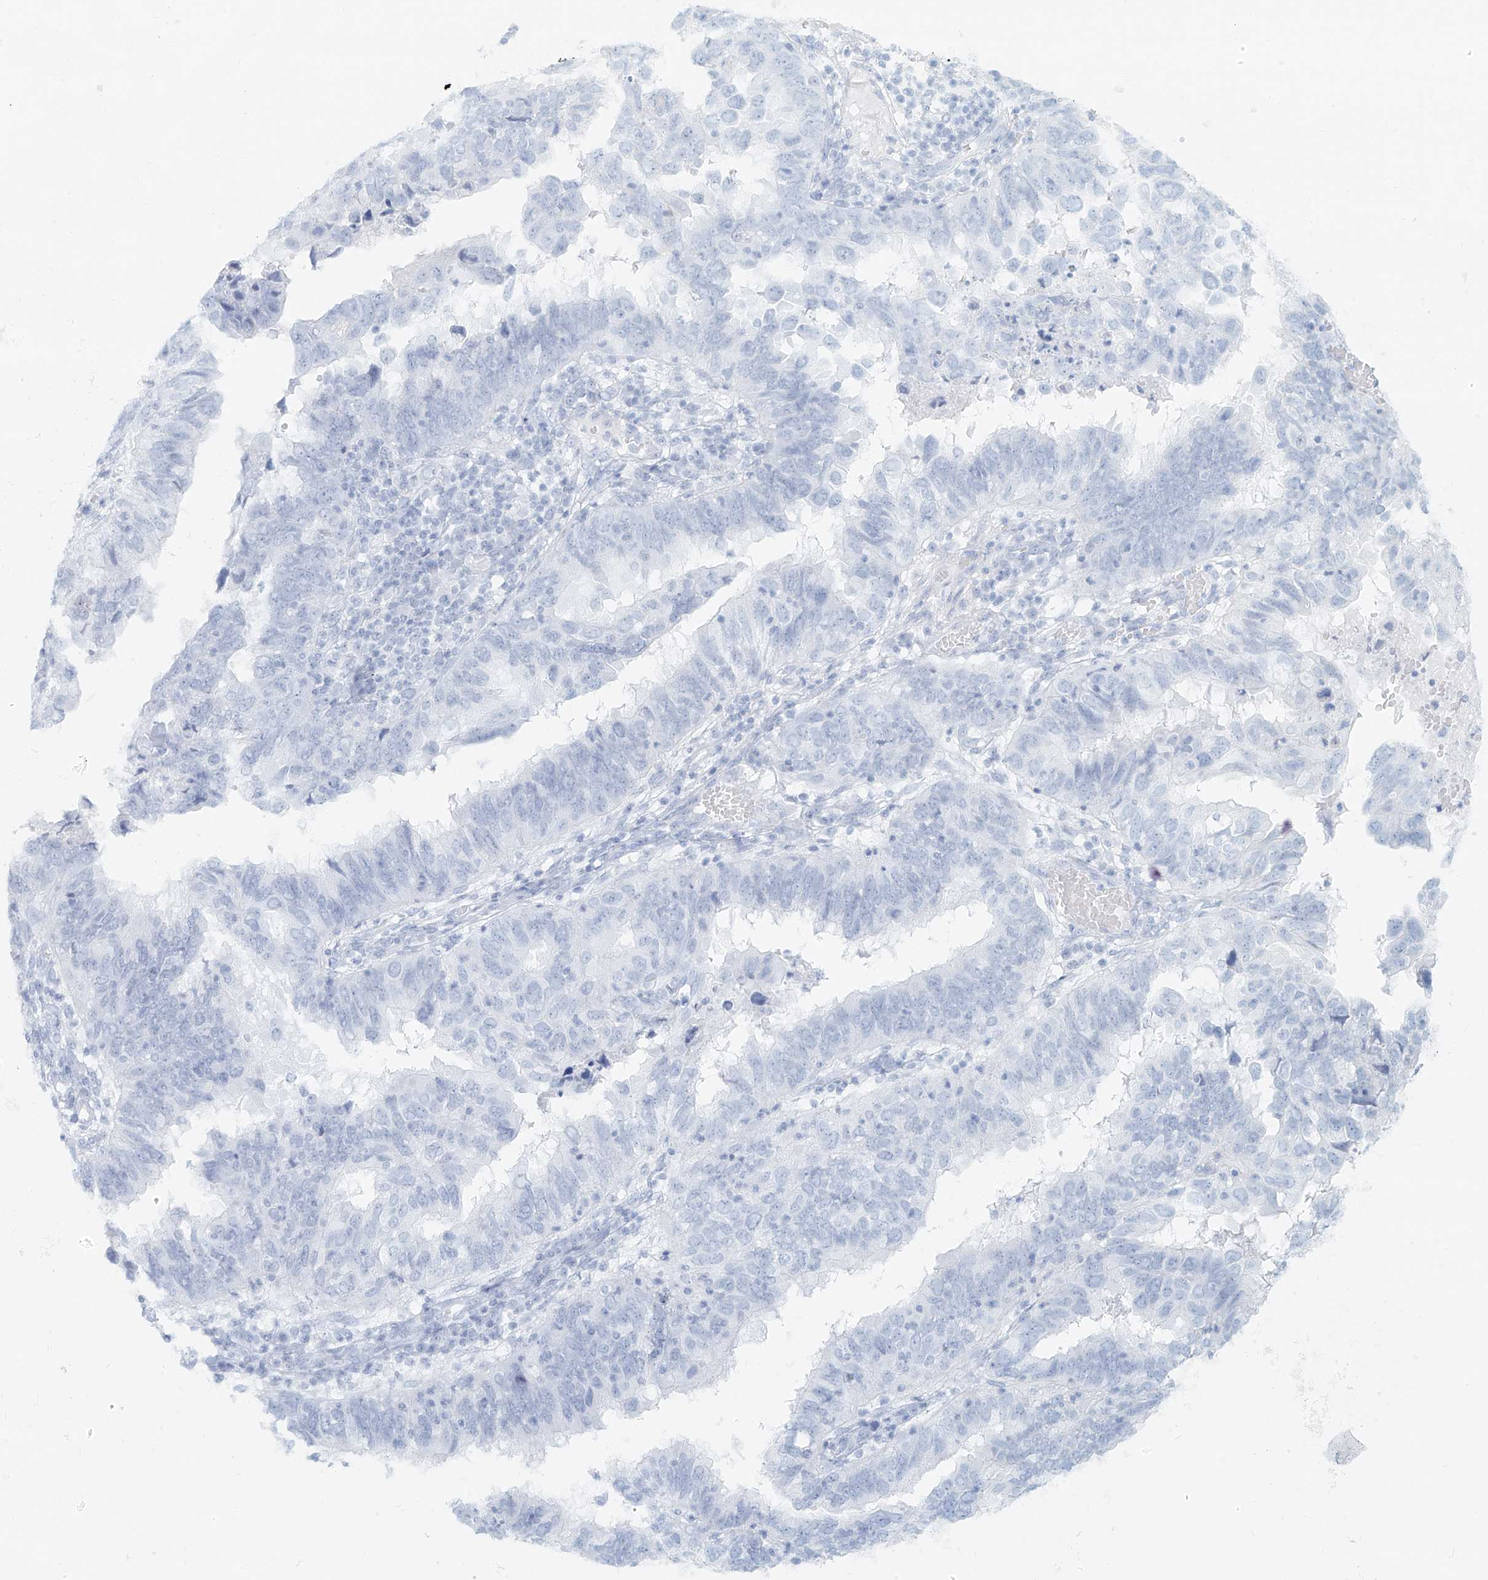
{"staining": {"intensity": "negative", "quantity": "none", "location": "none"}, "tissue": "endometrial cancer", "cell_type": "Tumor cells", "image_type": "cancer", "snomed": [{"axis": "morphology", "description": "Adenocarcinoma, NOS"}, {"axis": "topography", "description": "Uterus"}], "caption": "Immunohistochemical staining of endometrial adenocarcinoma exhibits no significant staining in tumor cells.", "gene": "UST", "patient": {"sex": "female", "age": 77}}